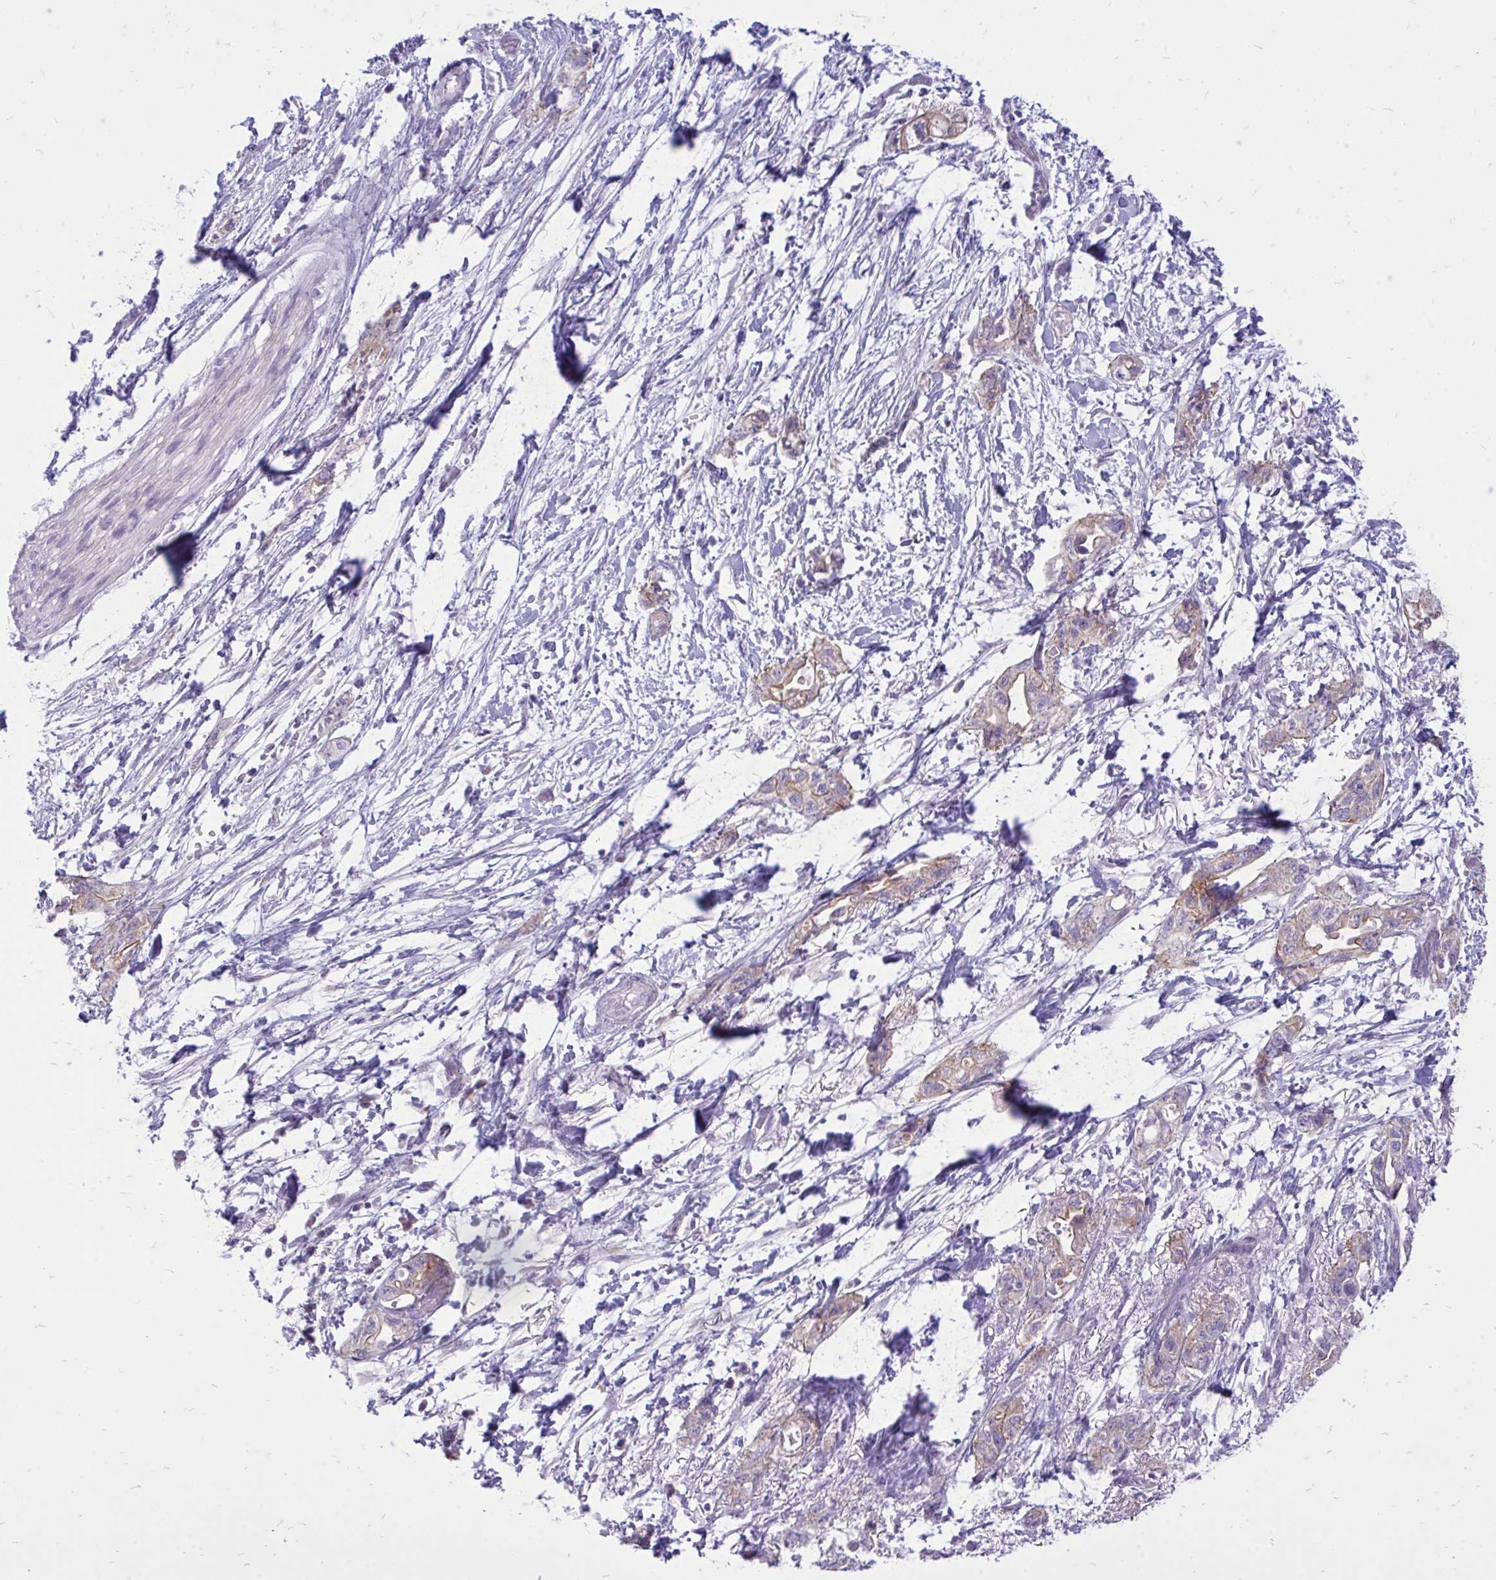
{"staining": {"intensity": "weak", "quantity": "25%-75%", "location": "cytoplasmic/membranous"}, "tissue": "pancreatic cancer", "cell_type": "Tumor cells", "image_type": "cancer", "snomed": [{"axis": "morphology", "description": "Adenocarcinoma, NOS"}, {"axis": "topography", "description": "Pancreas"}], "caption": "High-power microscopy captured an IHC image of adenocarcinoma (pancreatic), revealing weak cytoplasmic/membranous staining in about 25%-75% of tumor cells.", "gene": "SPTBN2", "patient": {"sex": "female", "age": 72}}